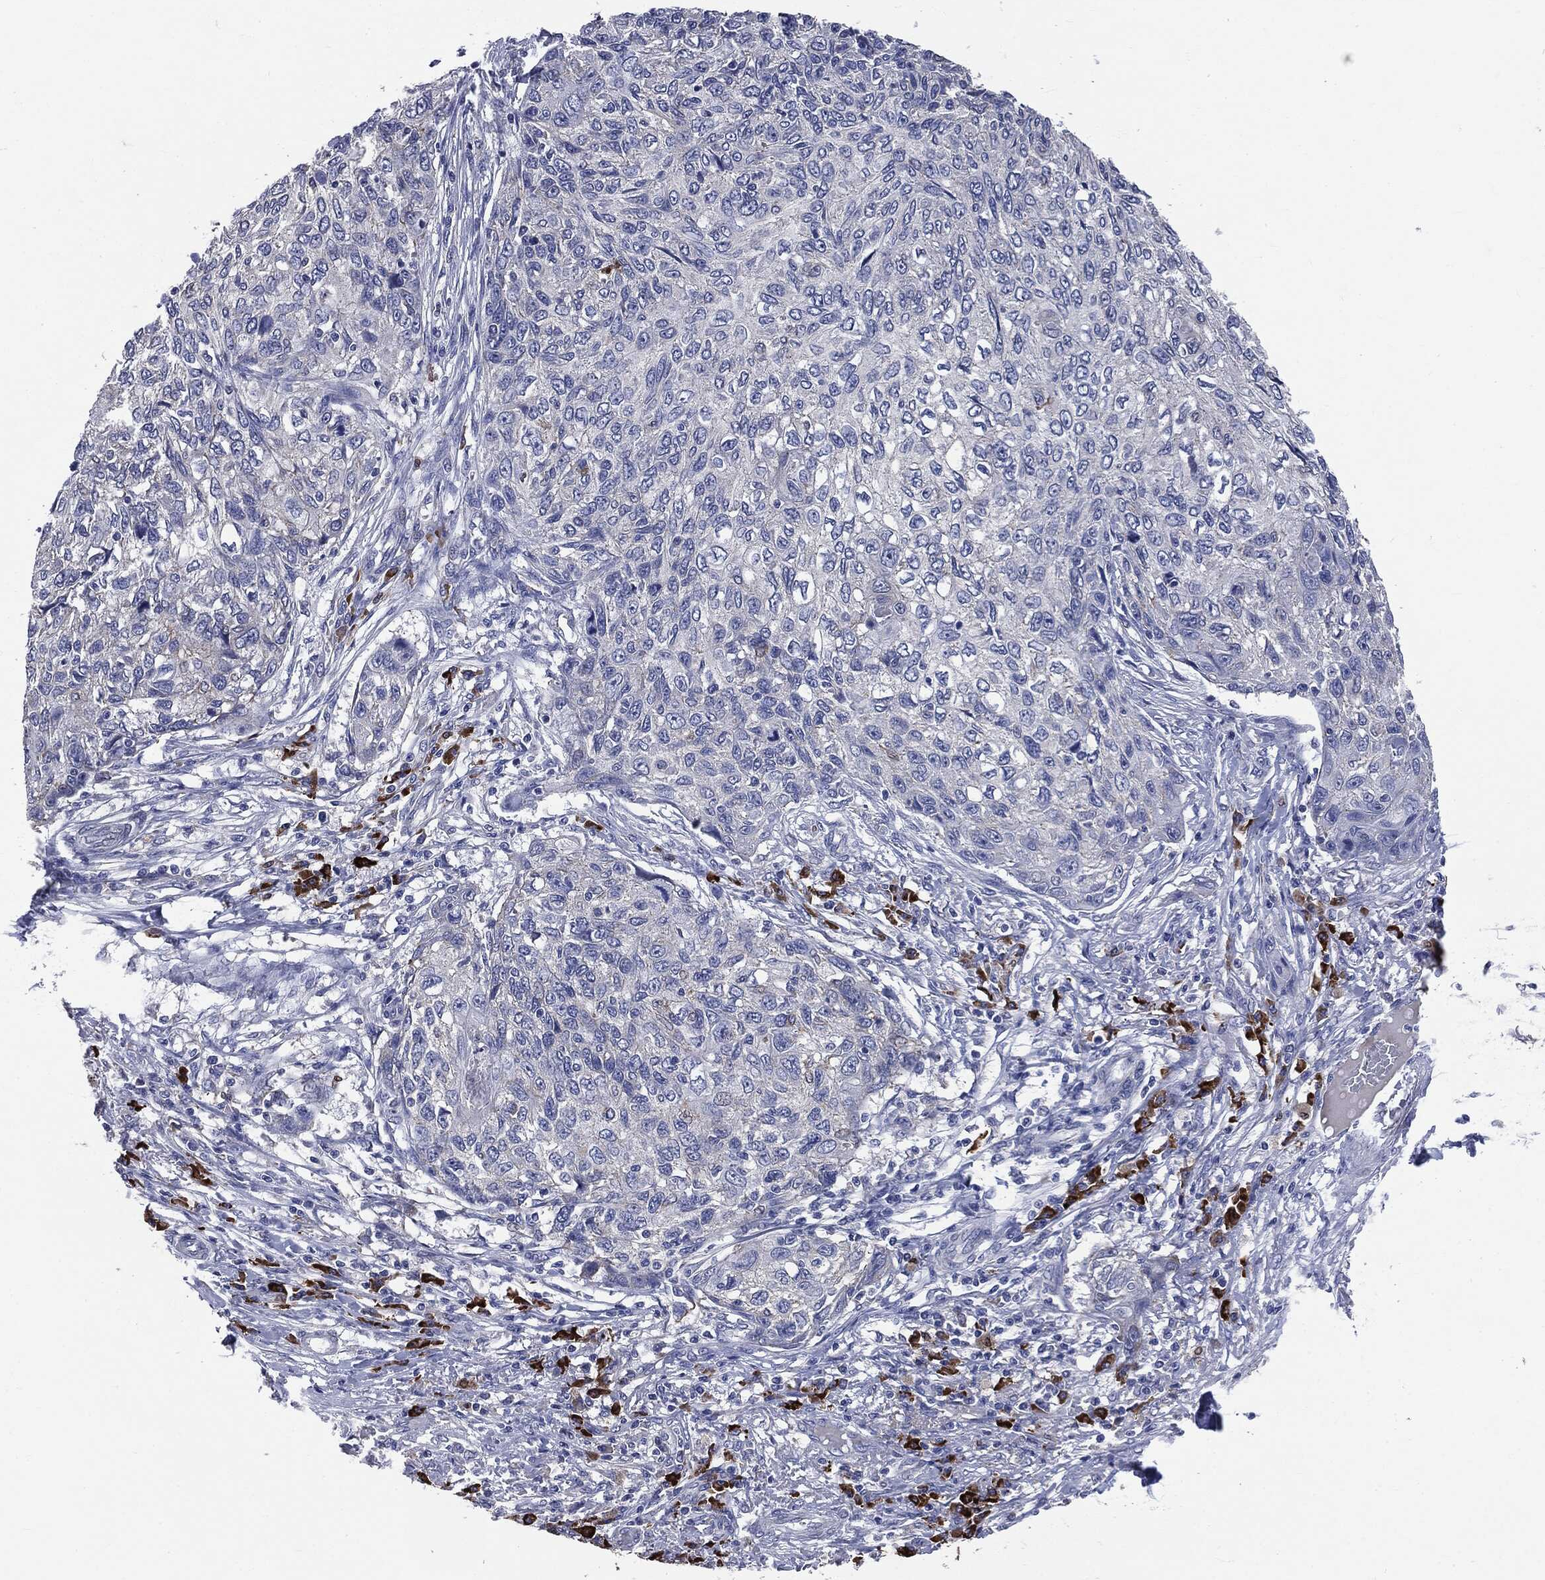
{"staining": {"intensity": "negative", "quantity": "none", "location": "none"}, "tissue": "skin cancer", "cell_type": "Tumor cells", "image_type": "cancer", "snomed": [{"axis": "morphology", "description": "Squamous cell carcinoma, NOS"}, {"axis": "topography", "description": "Skin"}], "caption": "Immunohistochemistry (IHC) of skin squamous cell carcinoma demonstrates no expression in tumor cells.", "gene": "PTGS2", "patient": {"sex": "male", "age": 92}}